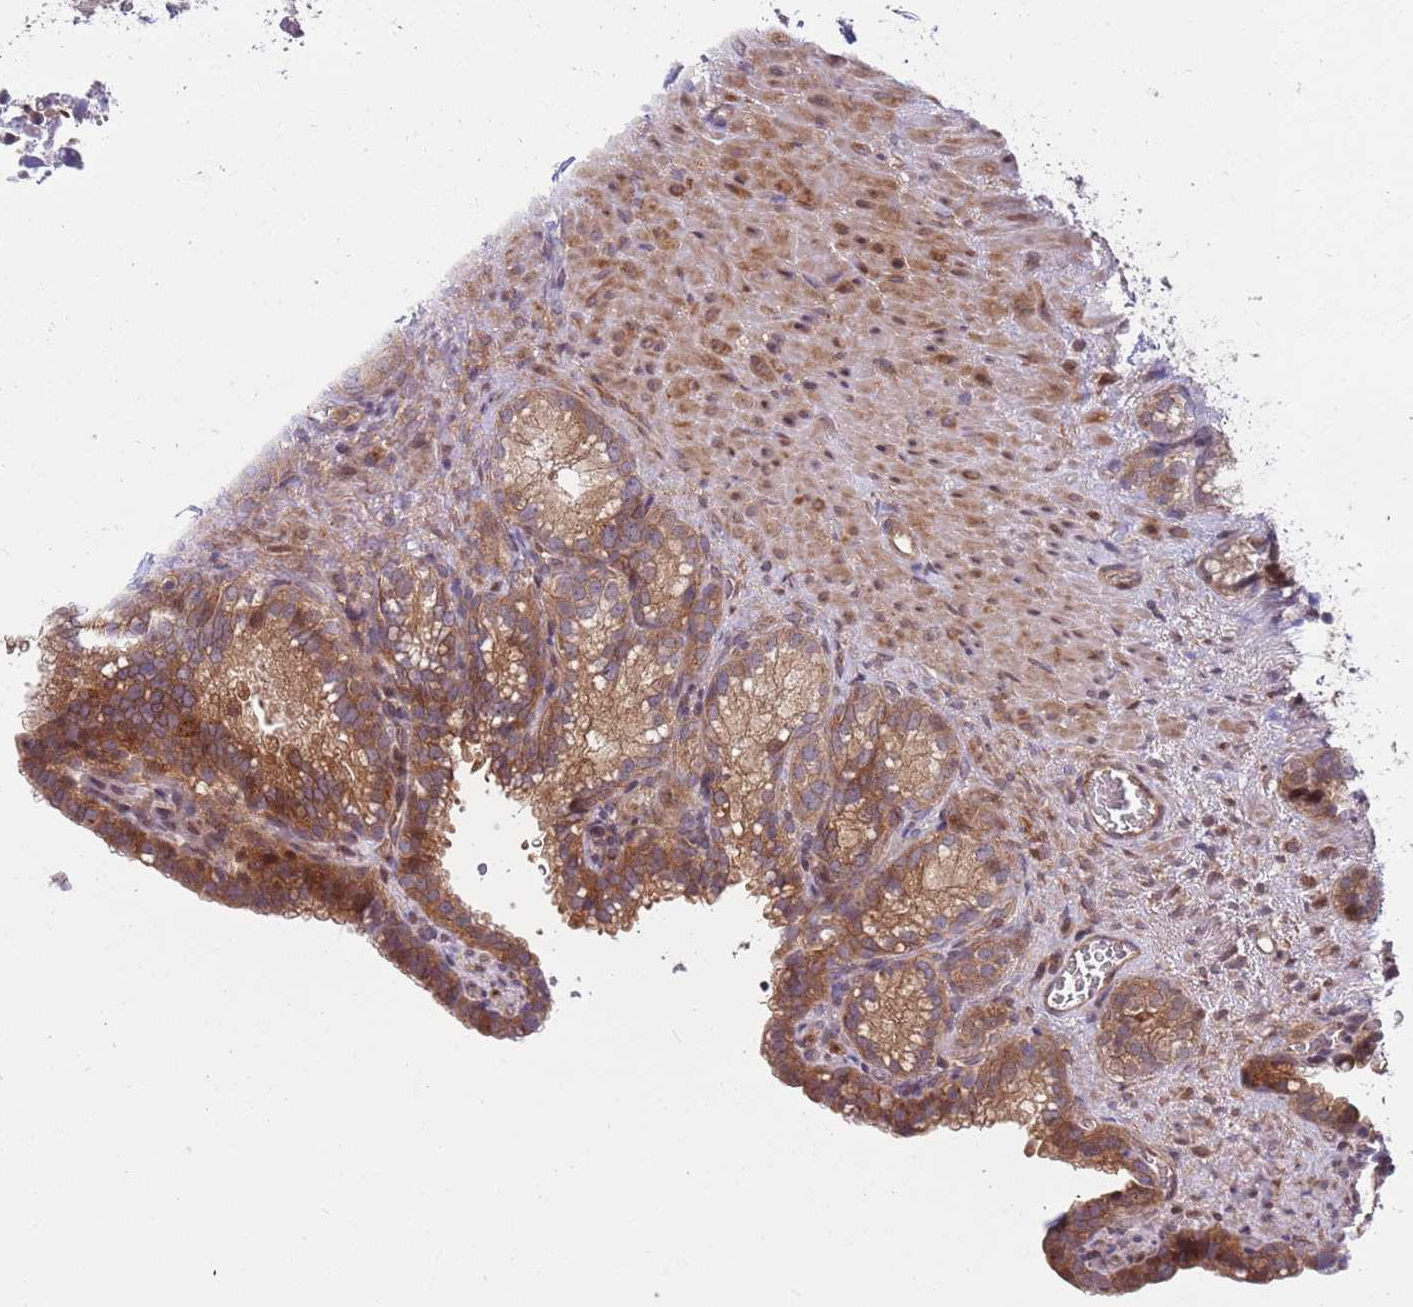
{"staining": {"intensity": "moderate", "quantity": "25%-75%", "location": "cytoplasmic/membranous"}, "tissue": "seminal vesicle", "cell_type": "Glandular cells", "image_type": "normal", "snomed": [{"axis": "morphology", "description": "Normal tissue, NOS"}, {"axis": "topography", "description": "Seminal veicle"}], "caption": "Seminal vesicle was stained to show a protein in brown. There is medium levels of moderate cytoplasmic/membranous staining in about 25%-75% of glandular cells. (Brightfield microscopy of DAB IHC at high magnification).", "gene": "GGA1", "patient": {"sex": "male", "age": 58}}